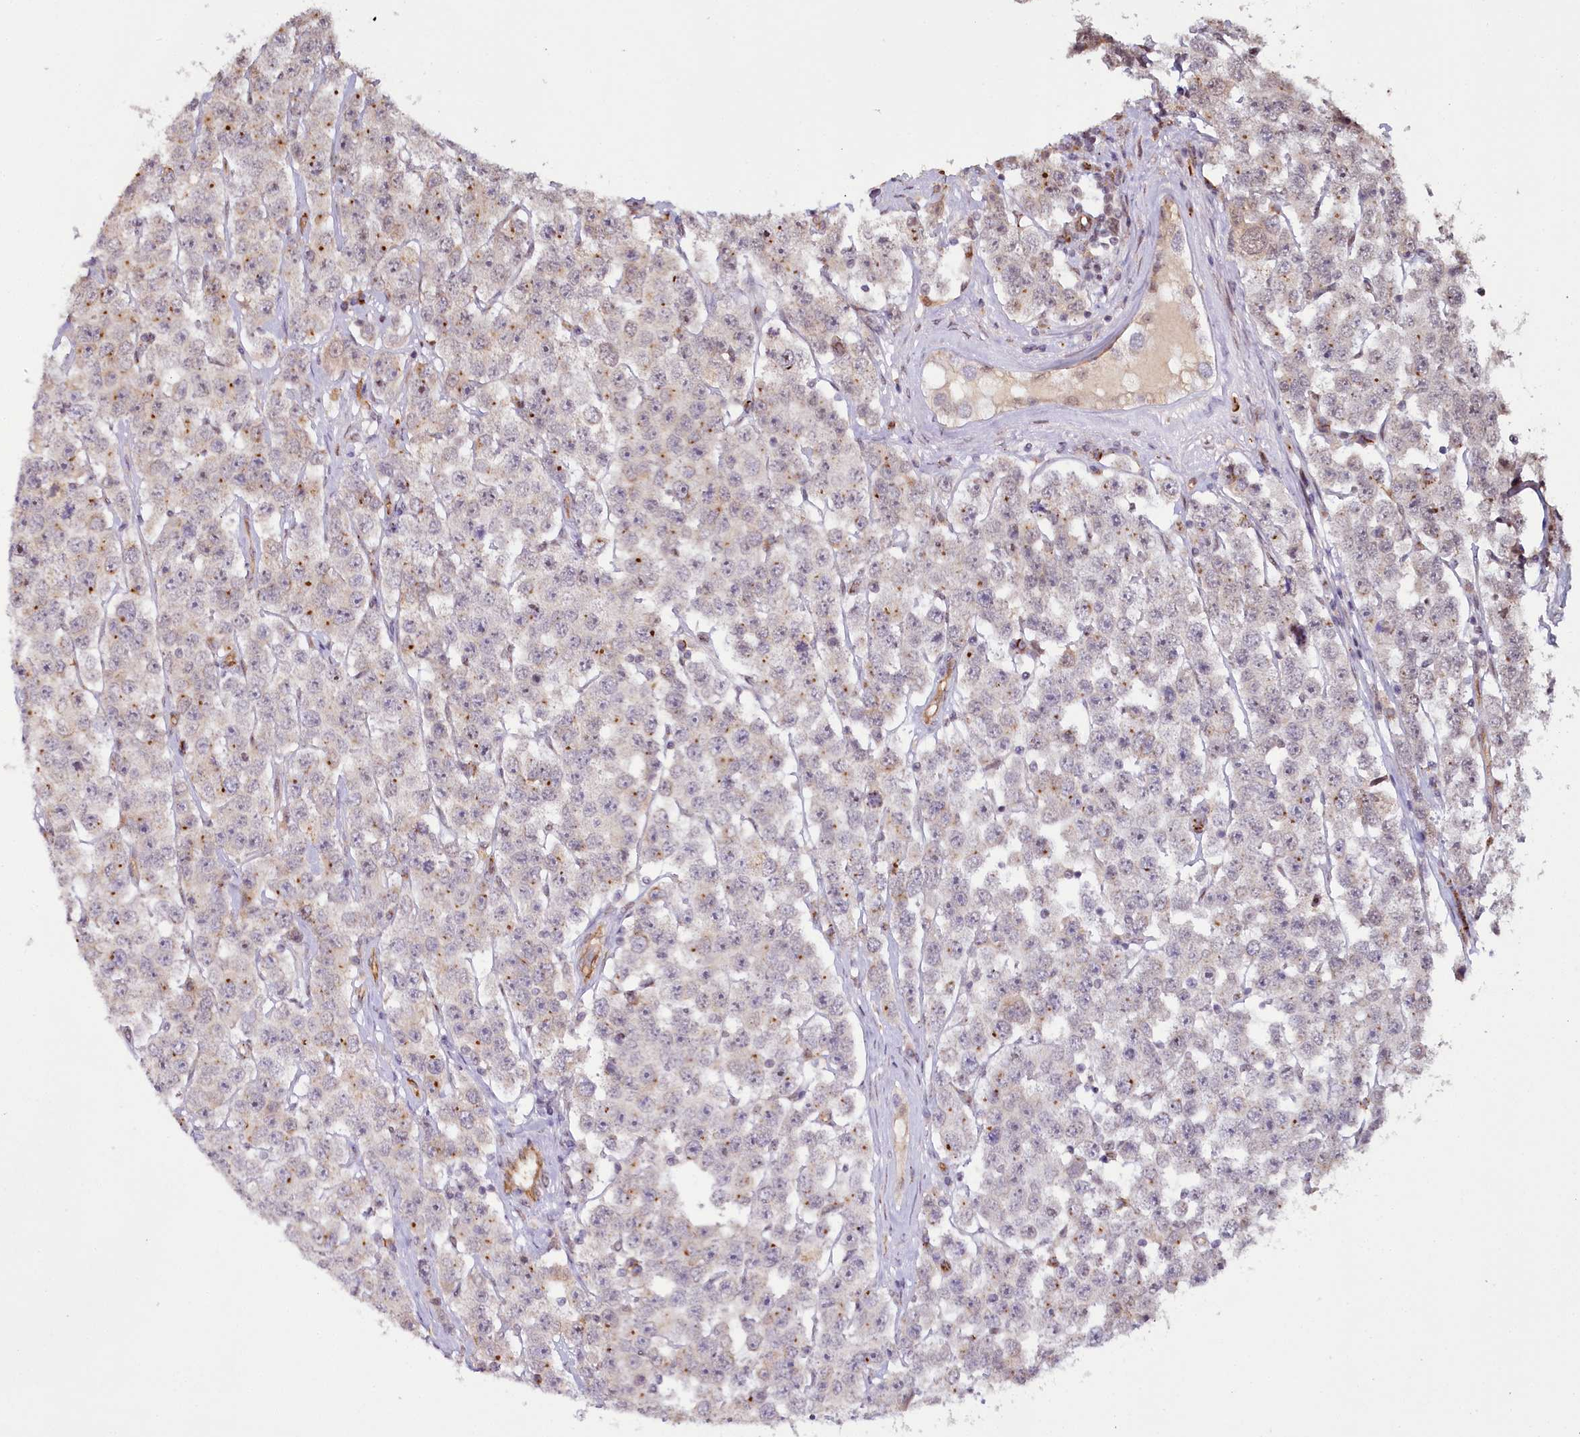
{"staining": {"intensity": "moderate", "quantity": "25%-75%", "location": "cytoplasmic/membranous"}, "tissue": "testis cancer", "cell_type": "Tumor cells", "image_type": "cancer", "snomed": [{"axis": "morphology", "description": "Seminoma, NOS"}, {"axis": "topography", "description": "Testis"}], "caption": "The immunohistochemical stain shows moderate cytoplasmic/membranous expression in tumor cells of testis seminoma tissue. (DAB (3,3'-diaminobenzidine) IHC with brightfield microscopy, high magnification).", "gene": "ALKBH8", "patient": {"sex": "male", "age": 28}}